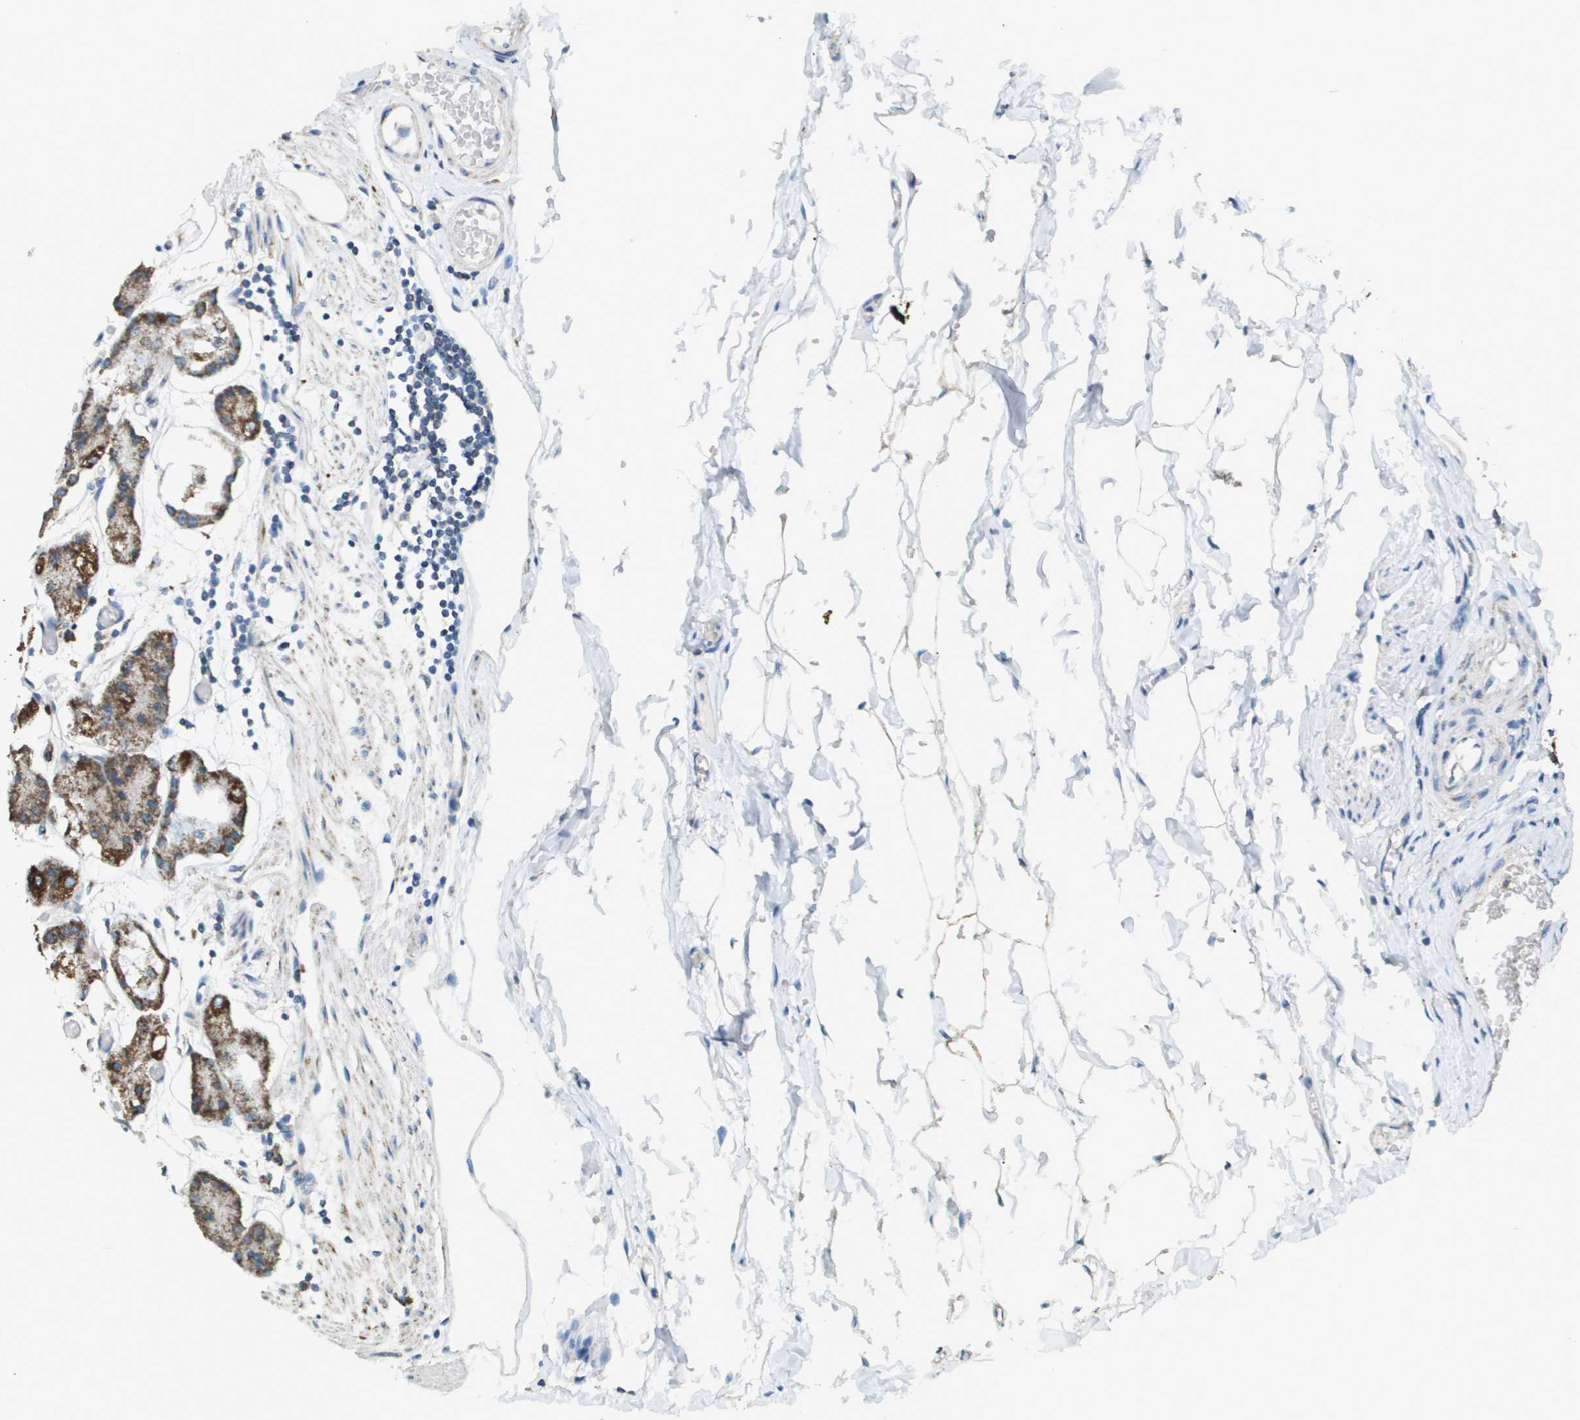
{"staining": {"intensity": "strong", "quantity": "25%-75%", "location": "cytoplasmic/membranous"}, "tissue": "stomach", "cell_type": "Glandular cells", "image_type": "normal", "snomed": [{"axis": "morphology", "description": "Normal tissue, NOS"}, {"axis": "topography", "description": "Stomach, lower"}], "caption": "The immunohistochemical stain shows strong cytoplasmic/membranous expression in glandular cells of unremarkable stomach.", "gene": "FH", "patient": {"sex": "male", "age": 71}}